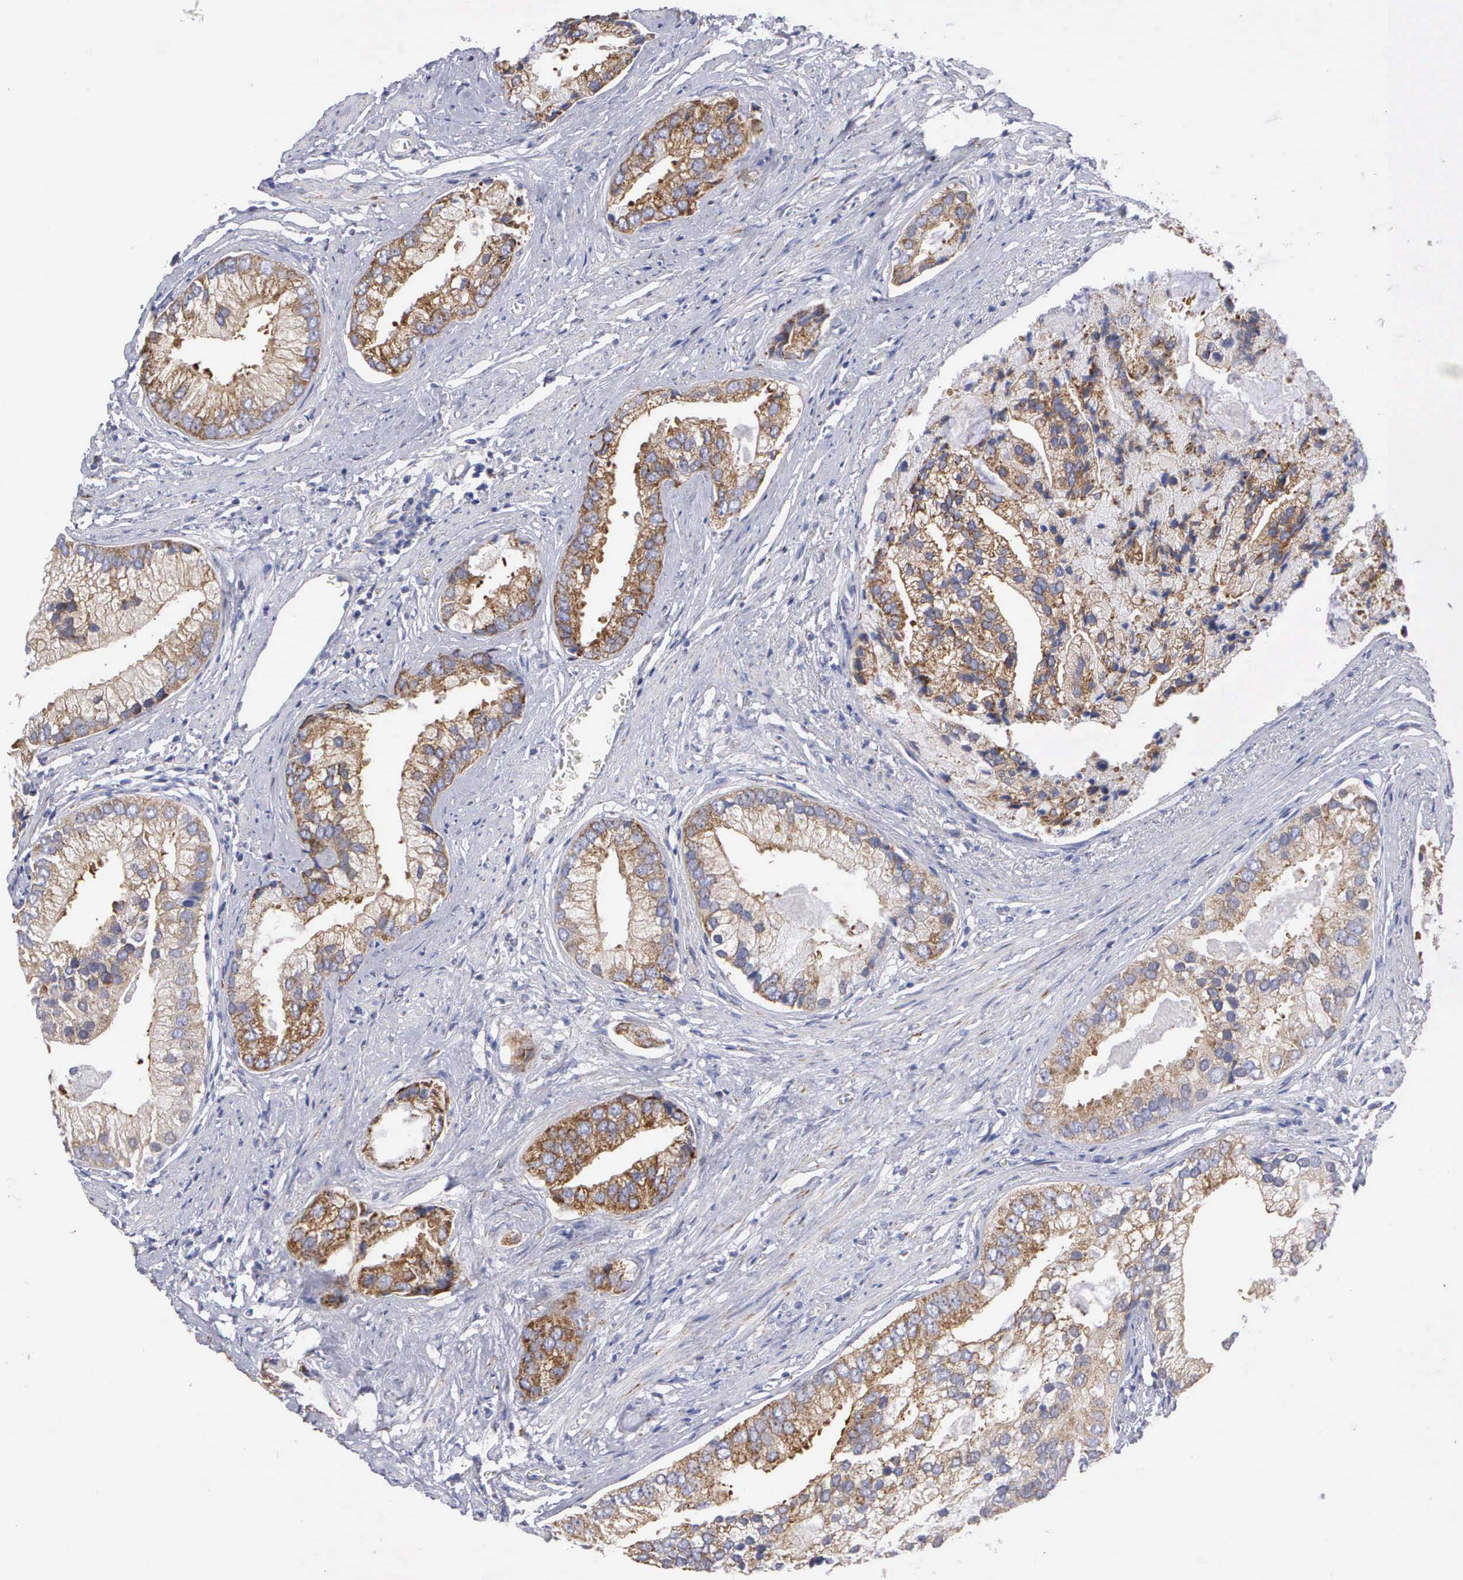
{"staining": {"intensity": "moderate", "quantity": ">75%", "location": "cytoplasmic/membranous"}, "tissue": "prostate cancer", "cell_type": "Tumor cells", "image_type": "cancer", "snomed": [{"axis": "morphology", "description": "Adenocarcinoma, Low grade"}, {"axis": "topography", "description": "Prostate"}], "caption": "Immunohistochemistry (IHC) of human prostate cancer (low-grade adenocarcinoma) shows medium levels of moderate cytoplasmic/membranous positivity in about >75% of tumor cells.", "gene": "APOOL", "patient": {"sex": "male", "age": 71}}